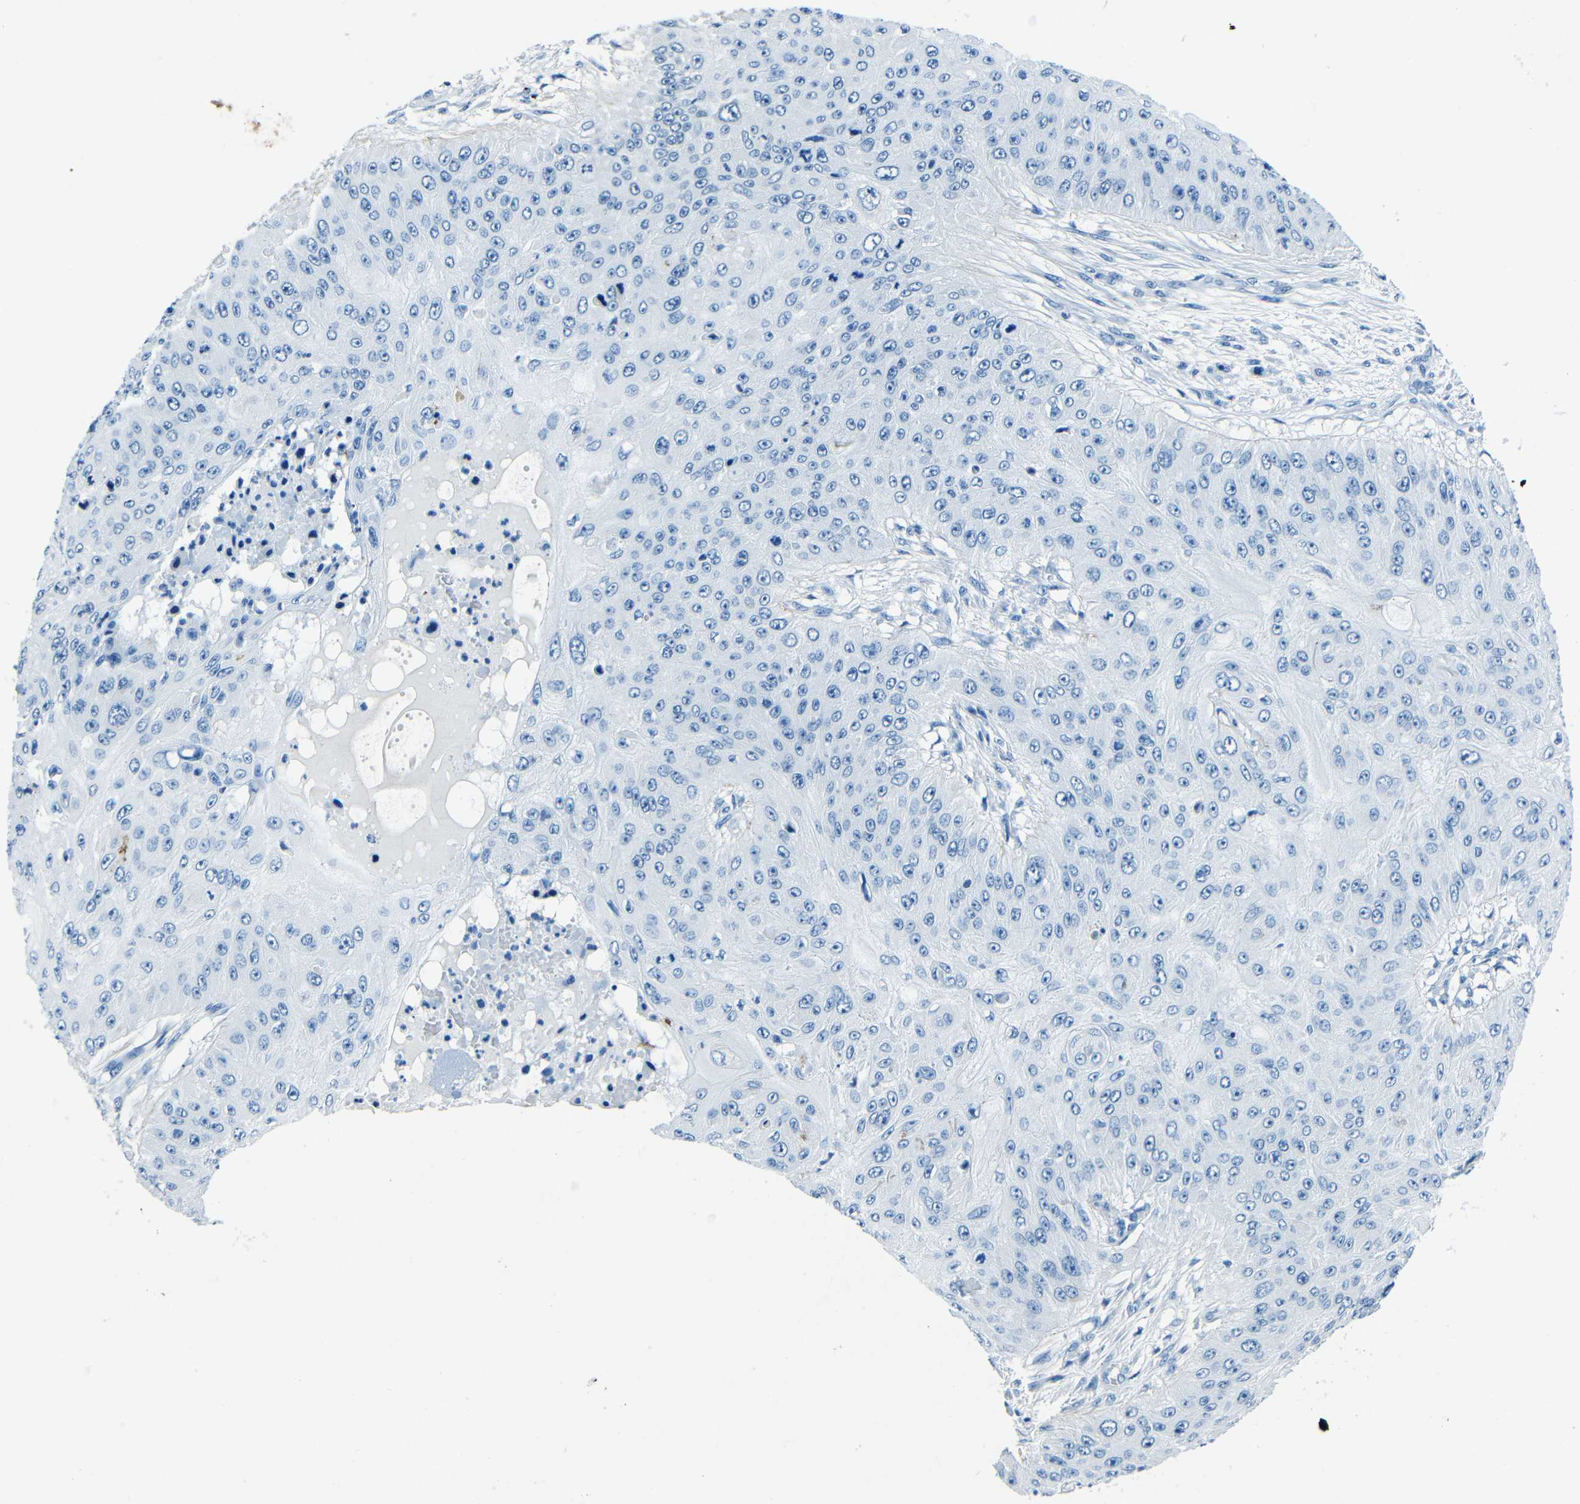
{"staining": {"intensity": "negative", "quantity": "none", "location": "none"}, "tissue": "skin cancer", "cell_type": "Tumor cells", "image_type": "cancer", "snomed": [{"axis": "morphology", "description": "Squamous cell carcinoma, NOS"}, {"axis": "topography", "description": "Skin"}], "caption": "Tumor cells show no significant protein positivity in skin cancer.", "gene": "FBN2", "patient": {"sex": "female", "age": 80}}